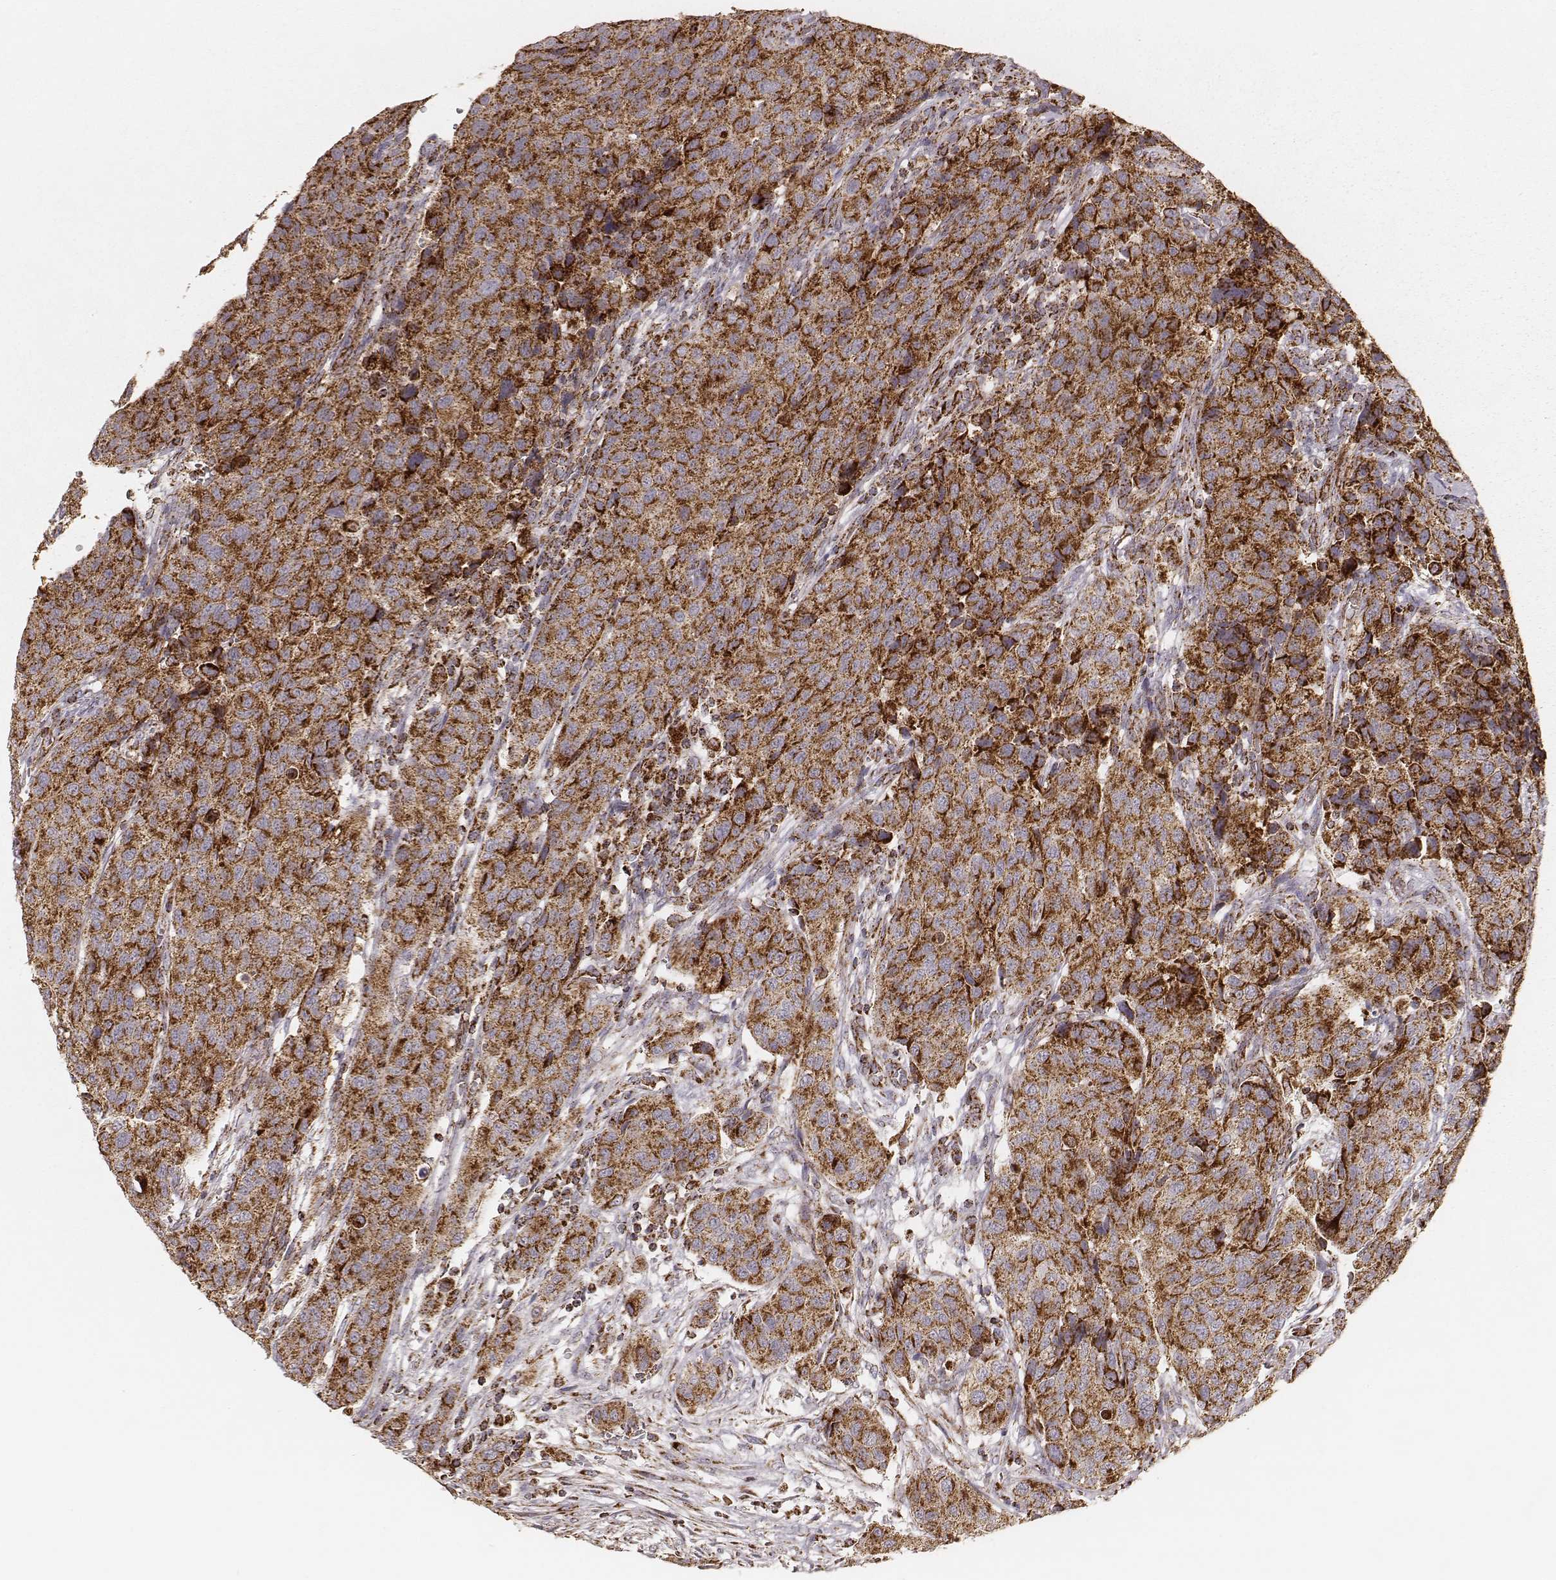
{"staining": {"intensity": "strong", "quantity": ">75%", "location": "cytoplasmic/membranous"}, "tissue": "urothelial cancer", "cell_type": "Tumor cells", "image_type": "cancer", "snomed": [{"axis": "morphology", "description": "Urothelial carcinoma, High grade"}, {"axis": "topography", "description": "Urinary bladder"}], "caption": "Protein expression analysis of human urothelial carcinoma (high-grade) reveals strong cytoplasmic/membranous staining in about >75% of tumor cells.", "gene": "CS", "patient": {"sex": "female", "age": 58}}